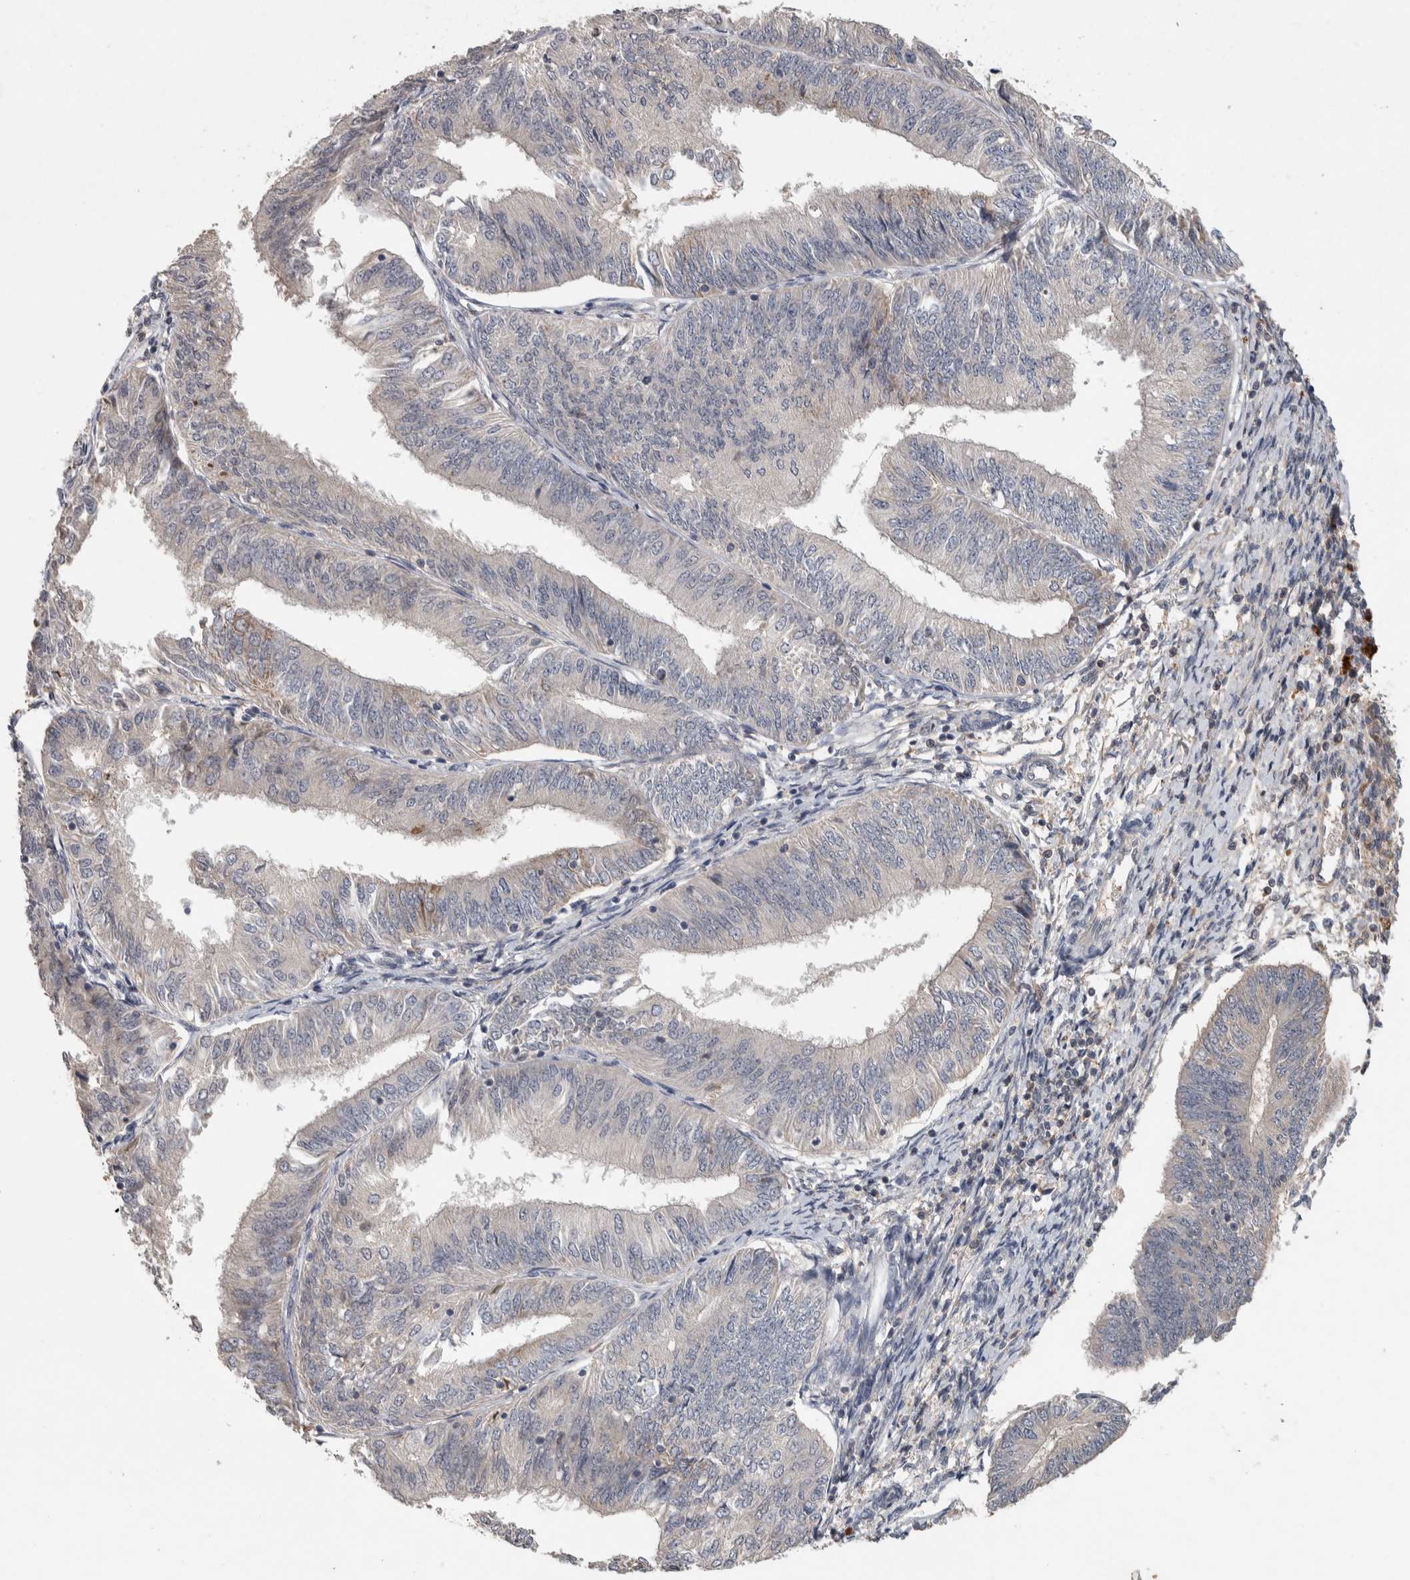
{"staining": {"intensity": "weak", "quantity": "<25%", "location": "cytoplasmic/membranous"}, "tissue": "endometrial cancer", "cell_type": "Tumor cells", "image_type": "cancer", "snomed": [{"axis": "morphology", "description": "Adenocarcinoma, NOS"}, {"axis": "topography", "description": "Endometrium"}], "caption": "An immunohistochemistry (IHC) photomicrograph of endometrial cancer is shown. There is no staining in tumor cells of endometrial cancer.", "gene": "CHRM3", "patient": {"sex": "female", "age": 58}}